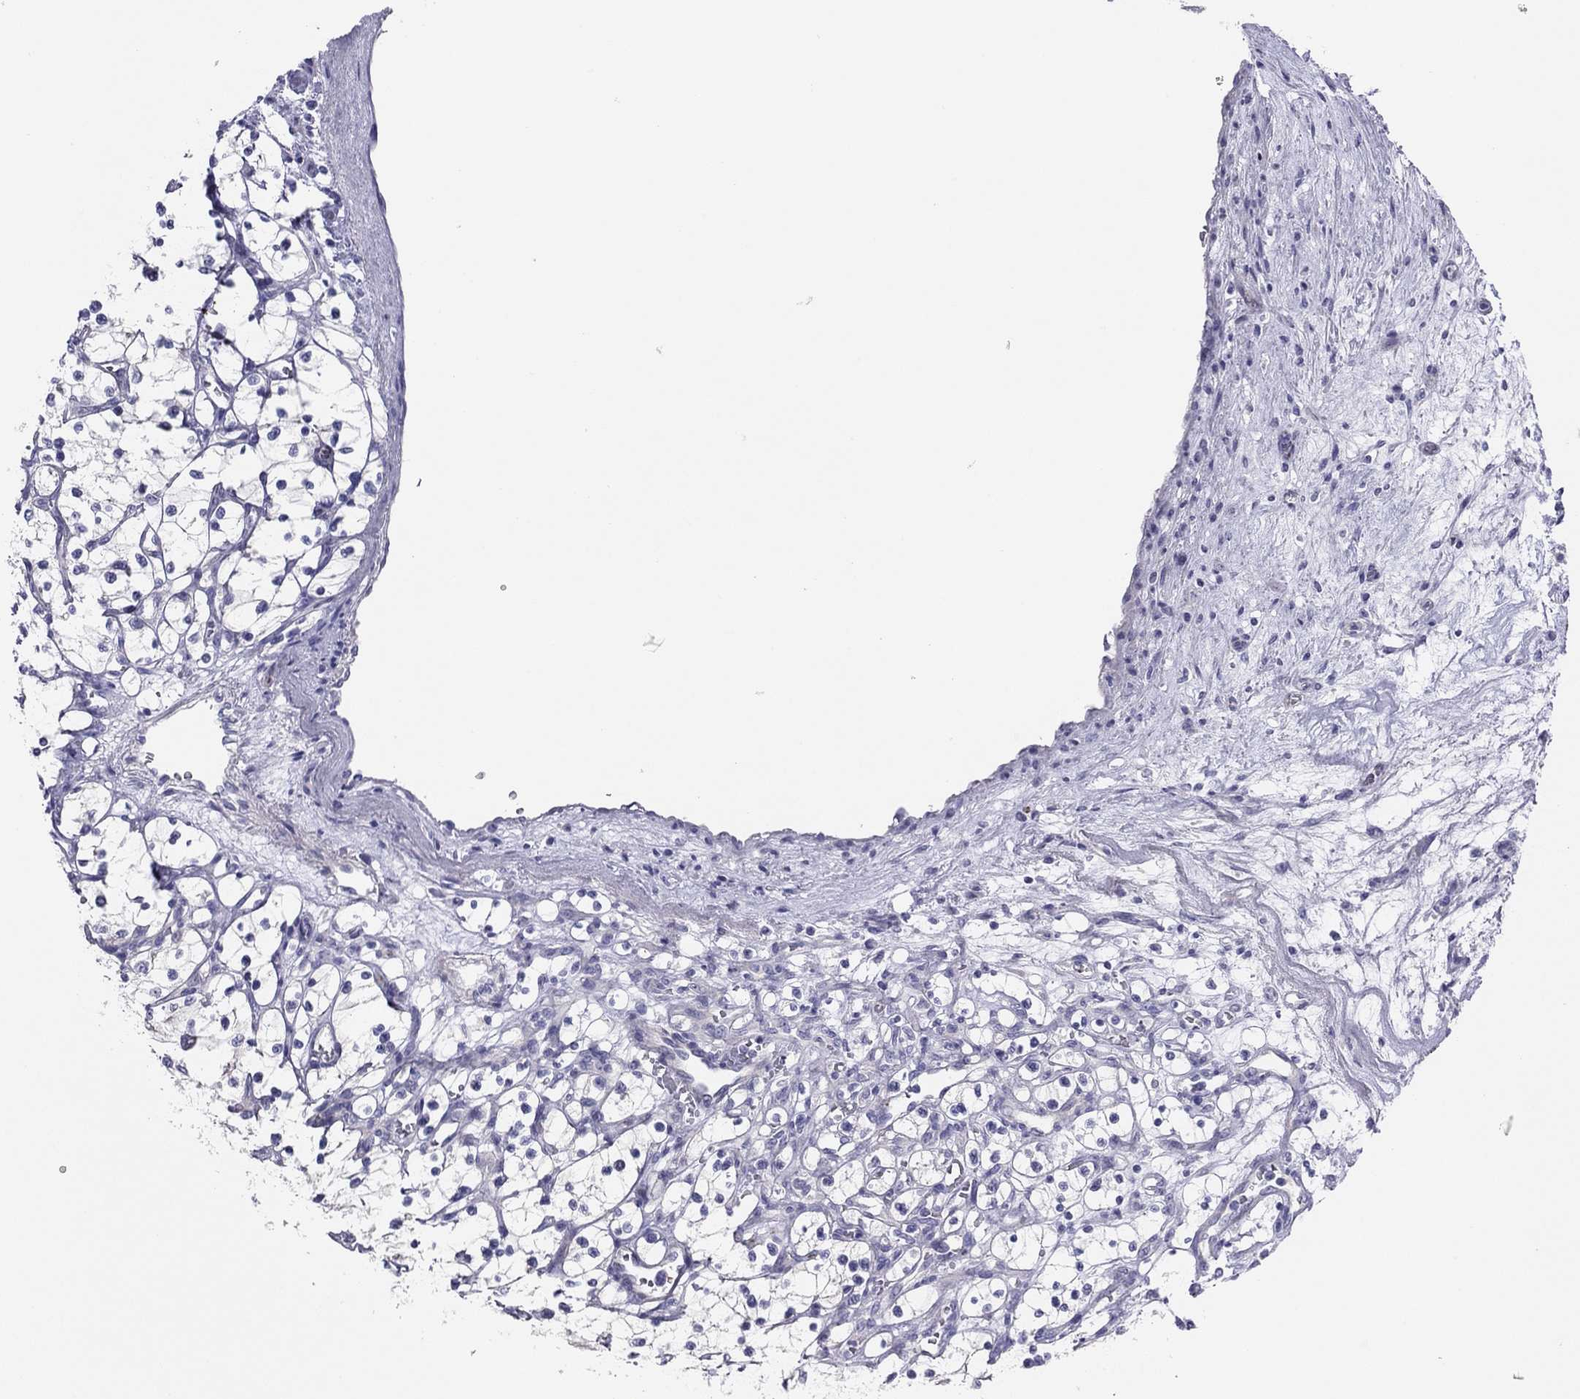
{"staining": {"intensity": "negative", "quantity": "none", "location": "none"}, "tissue": "renal cancer", "cell_type": "Tumor cells", "image_type": "cancer", "snomed": [{"axis": "morphology", "description": "Adenocarcinoma, NOS"}, {"axis": "topography", "description": "Kidney"}], "caption": "An image of human adenocarcinoma (renal) is negative for staining in tumor cells. (IHC, brightfield microscopy, high magnification).", "gene": "MGAT4C", "patient": {"sex": "female", "age": 69}}